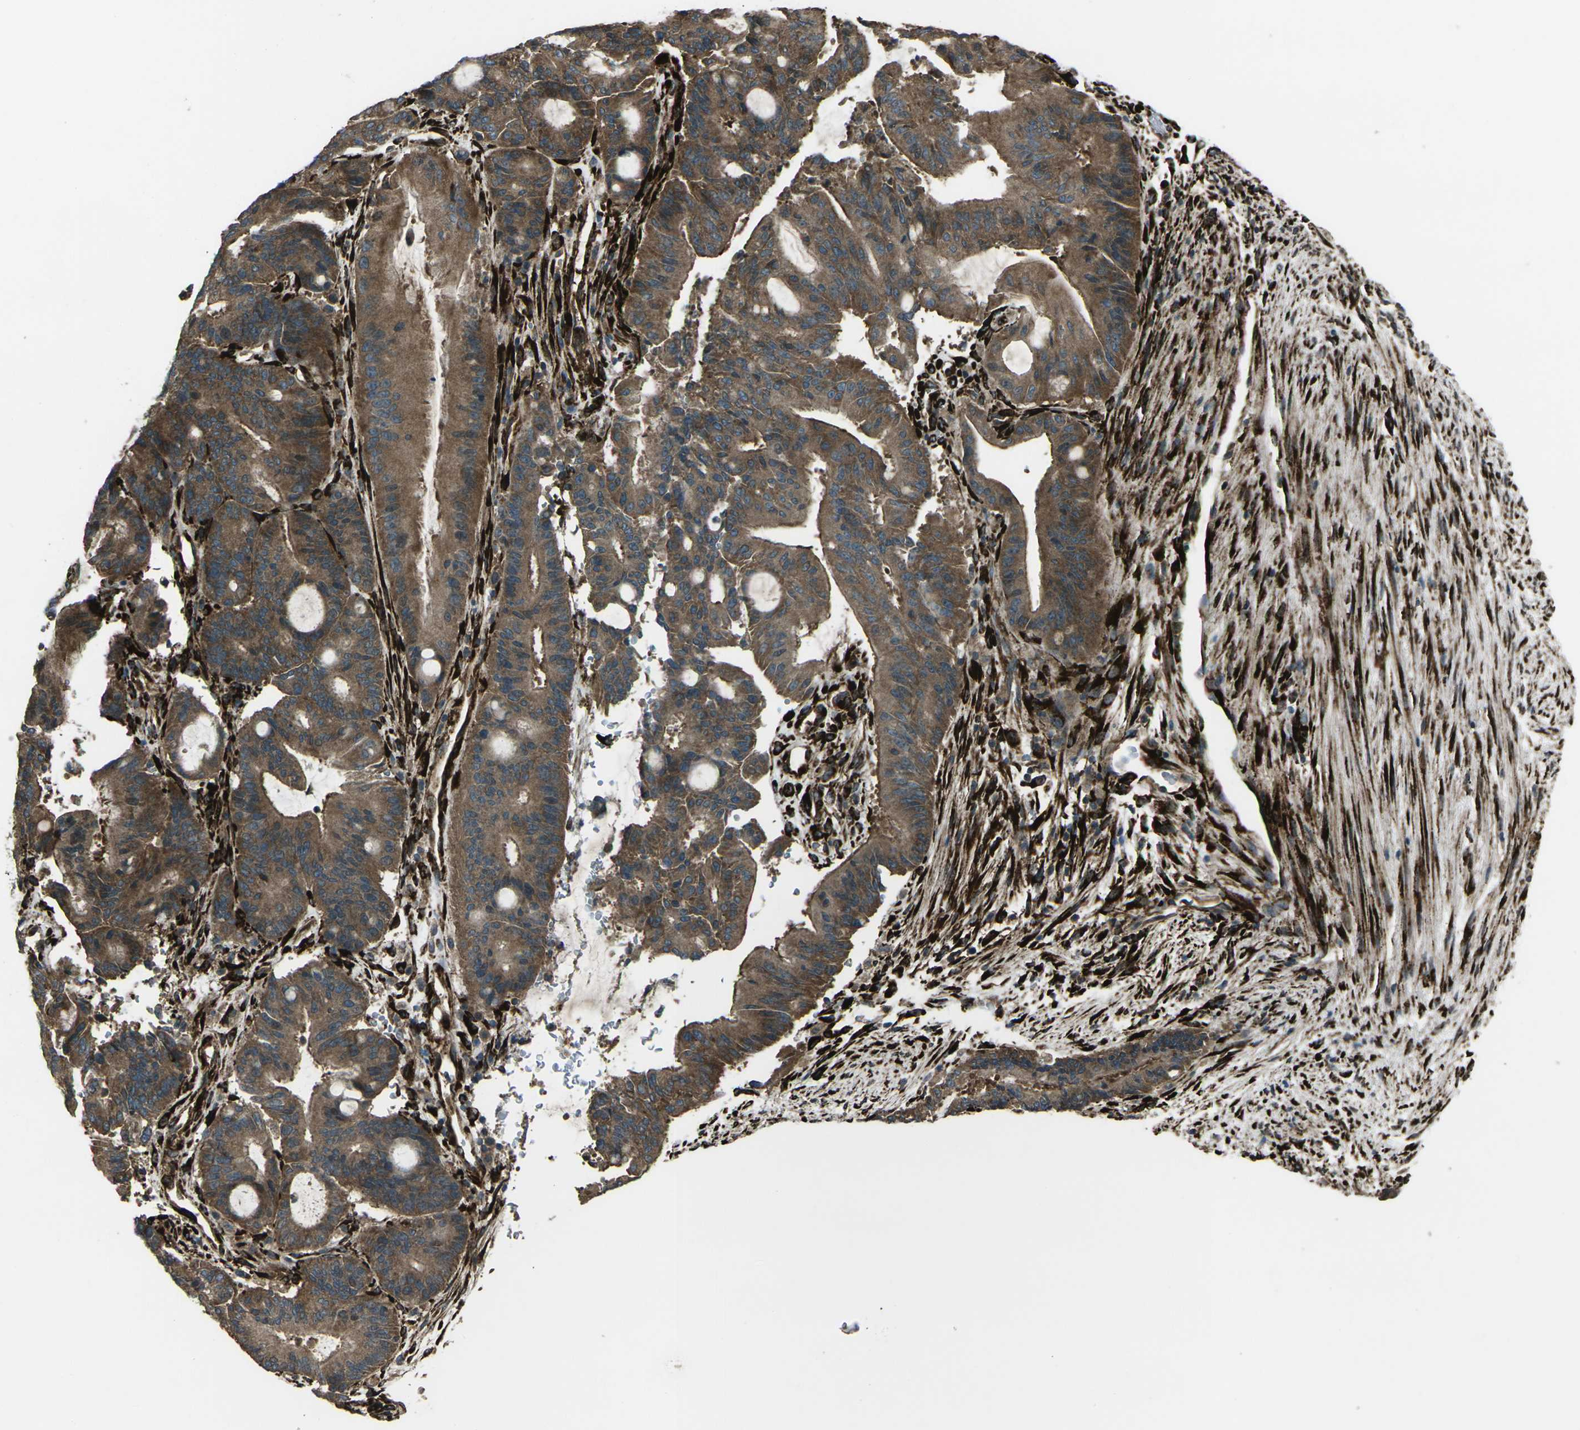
{"staining": {"intensity": "moderate", "quantity": ">75%", "location": "cytoplasmic/membranous"}, "tissue": "liver cancer", "cell_type": "Tumor cells", "image_type": "cancer", "snomed": [{"axis": "morphology", "description": "Cholangiocarcinoma"}, {"axis": "topography", "description": "Liver"}], "caption": "This is an image of immunohistochemistry (IHC) staining of cholangiocarcinoma (liver), which shows moderate staining in the cytoplasmic/membranous of tumor cells.", "gene": "LSMEM1", "patient": {"sex": "female", "age": 73}}